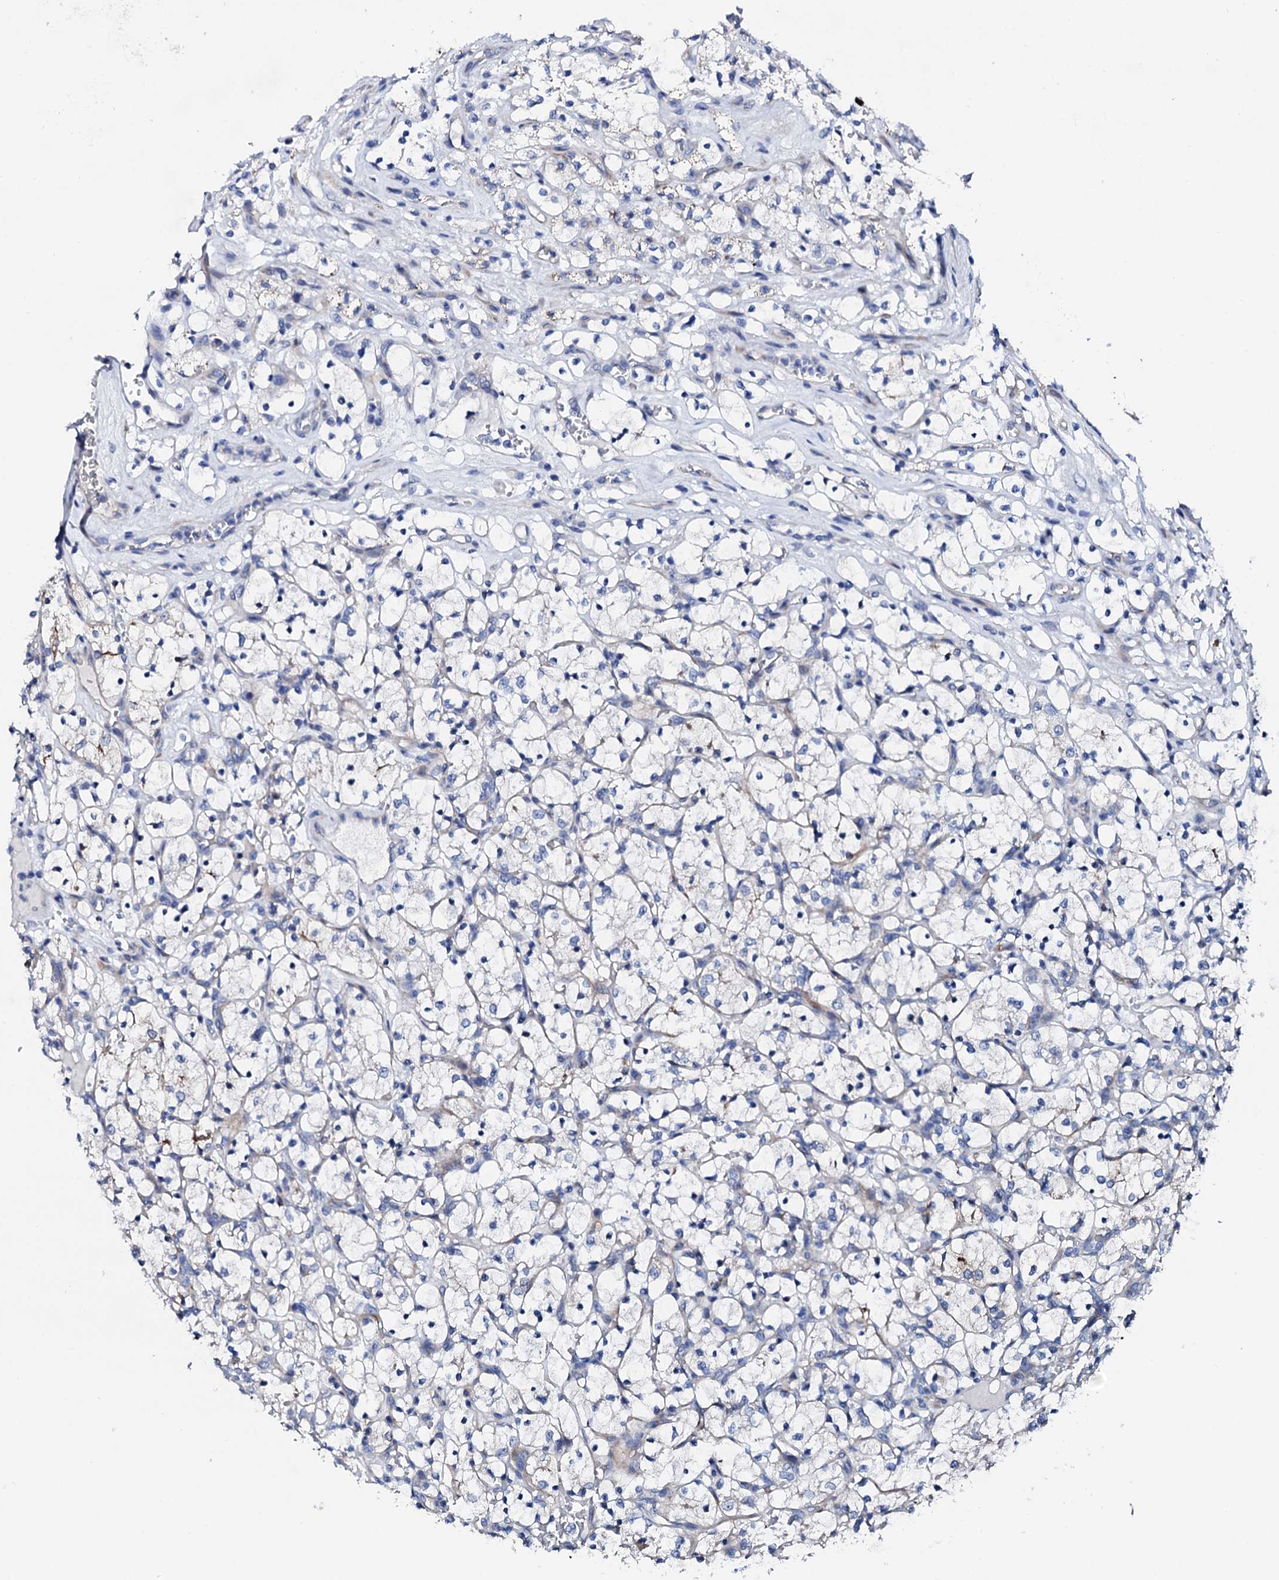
{"staining": {"intensity": "negative", "quantity": "none", "location": "none"}, "tissue": "renal cancer", "cell_type": "Tumor cells", "image_type": "cancer", "snomed": [{"axis": "morphology", "description": "Adenocarcinoma, NOS"}, {"axis": "topography", "description": "Kidney"}], "caption": "Immunohistochemistry micrograph of adenocarcinoma (renal) stained for a protein (brown), which exhibits no expression in tumor cells.", "gene": "TRDN", "patient": {"sex": "female", "age": 69}}